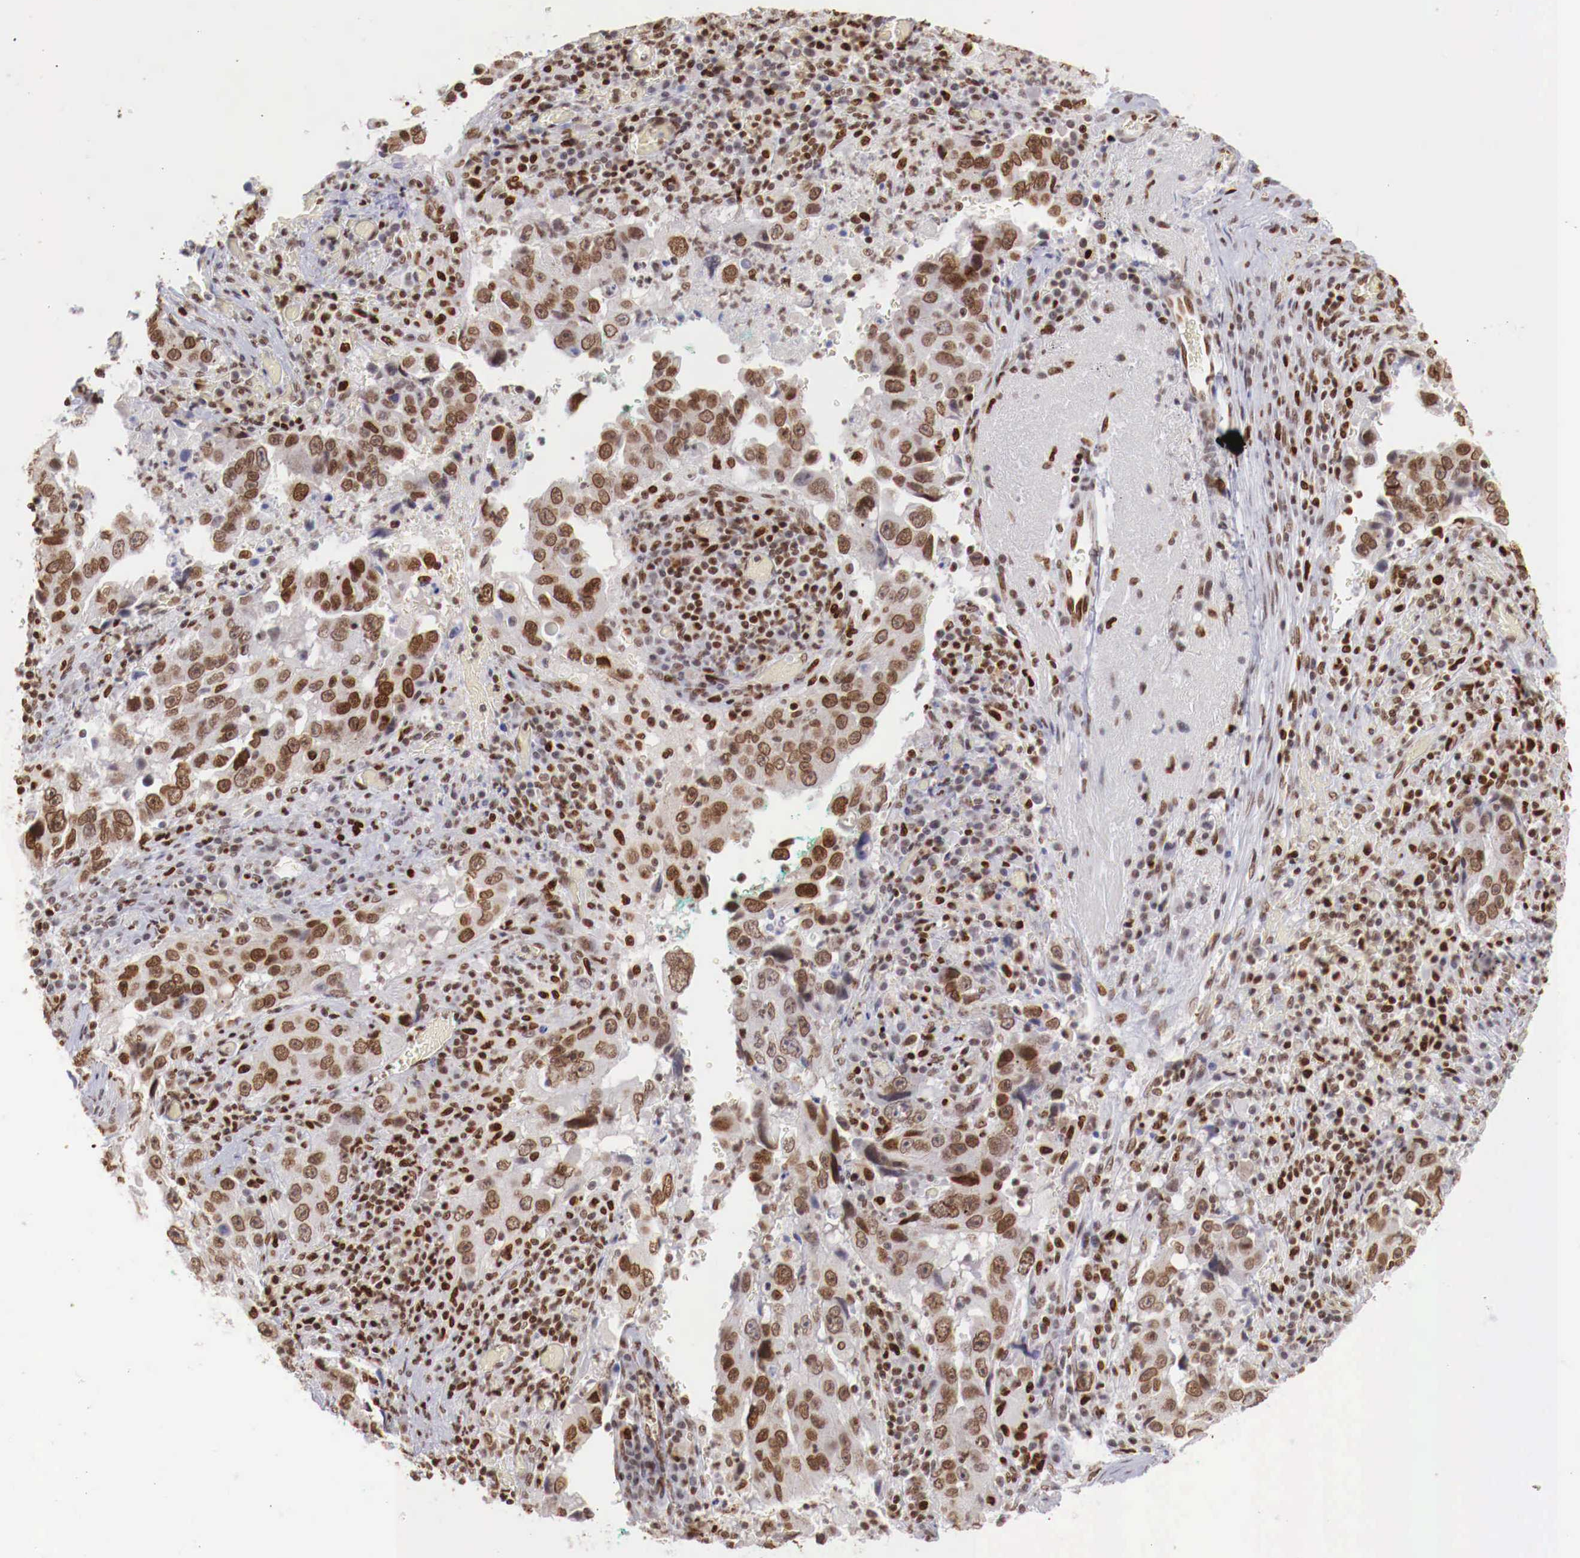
{"staining": {"intensity": "moderate", "quantity": ">75%", "location": "nuclear"}, "tissue": "lung cancer", "cell_type": "Tumor cells", "image_type": "cancer", "snomed": [{"axis": "morphology", "description": "Squamous cell carcinoma, NOS"}, {"axis": "topography", "description": "Lung"}], "caption": "Lung cancer (squamous cell carcinoma) stained for a protein displays moderate nuclear positivity in tumor cells.", "gene": "MAX", "patient": {"sex": "male", "age": 64}}